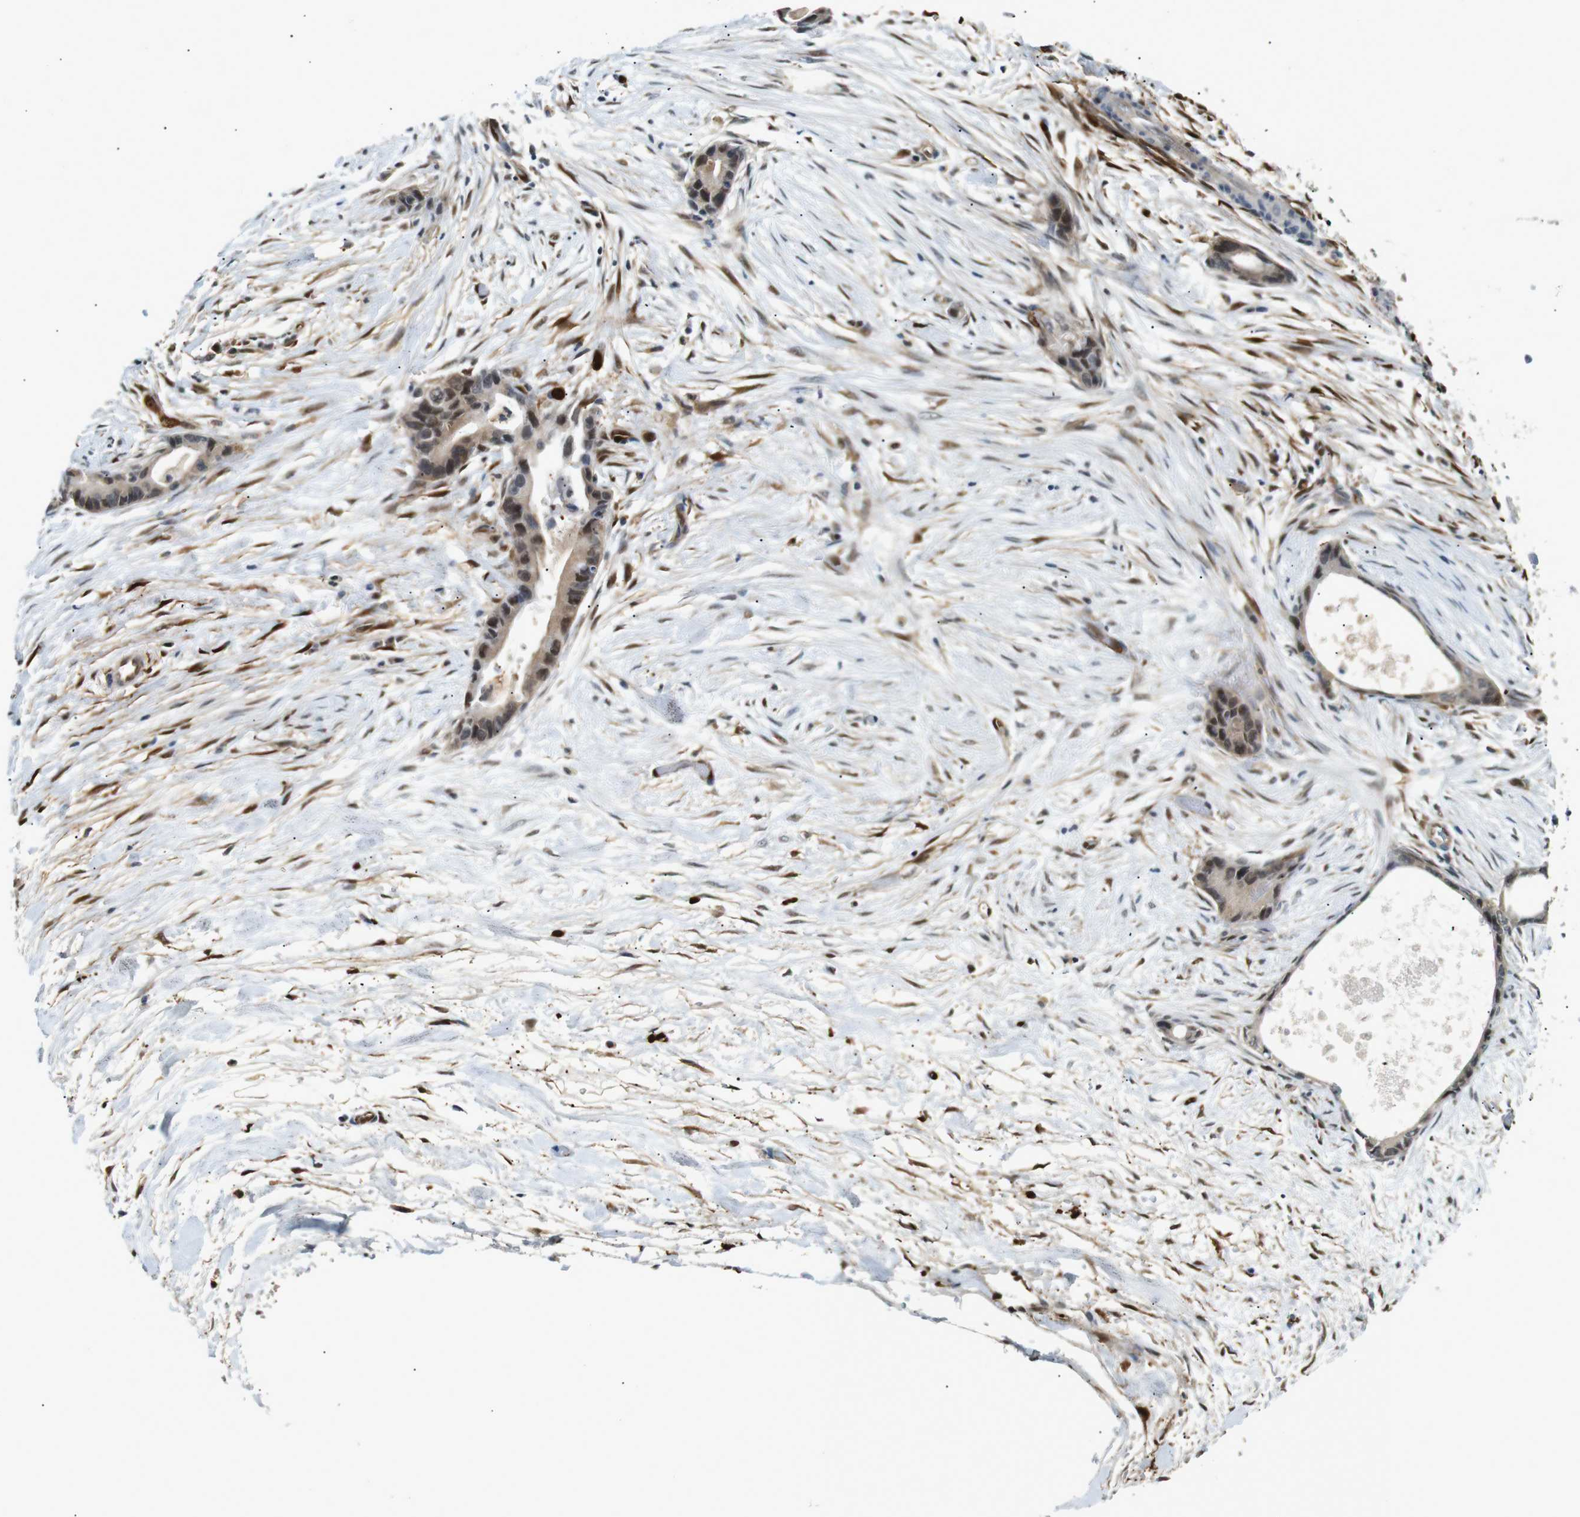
{"staining": {"intensity": "moderate", "quantity": ">75%", "location": "cytoplasmic/membranous,nuclear"}, "tissue": "liver cancer", "cell_type": "Tumor cells", "image_type": "cancer", "snomed": [{"axis": "morphology", "description": "Cholangiocarcinoma"}, {"axis": "topography", "description": "Liver"}], "caption": "There is medium levels of moderate cytoplasmic/membranous and nuclear expression in tumor cells of liver cancer, as demonstrated by immunohistochemical staining (brown color).", "gene": "LXN", "patient": {"sex": "female", "age": 55}}